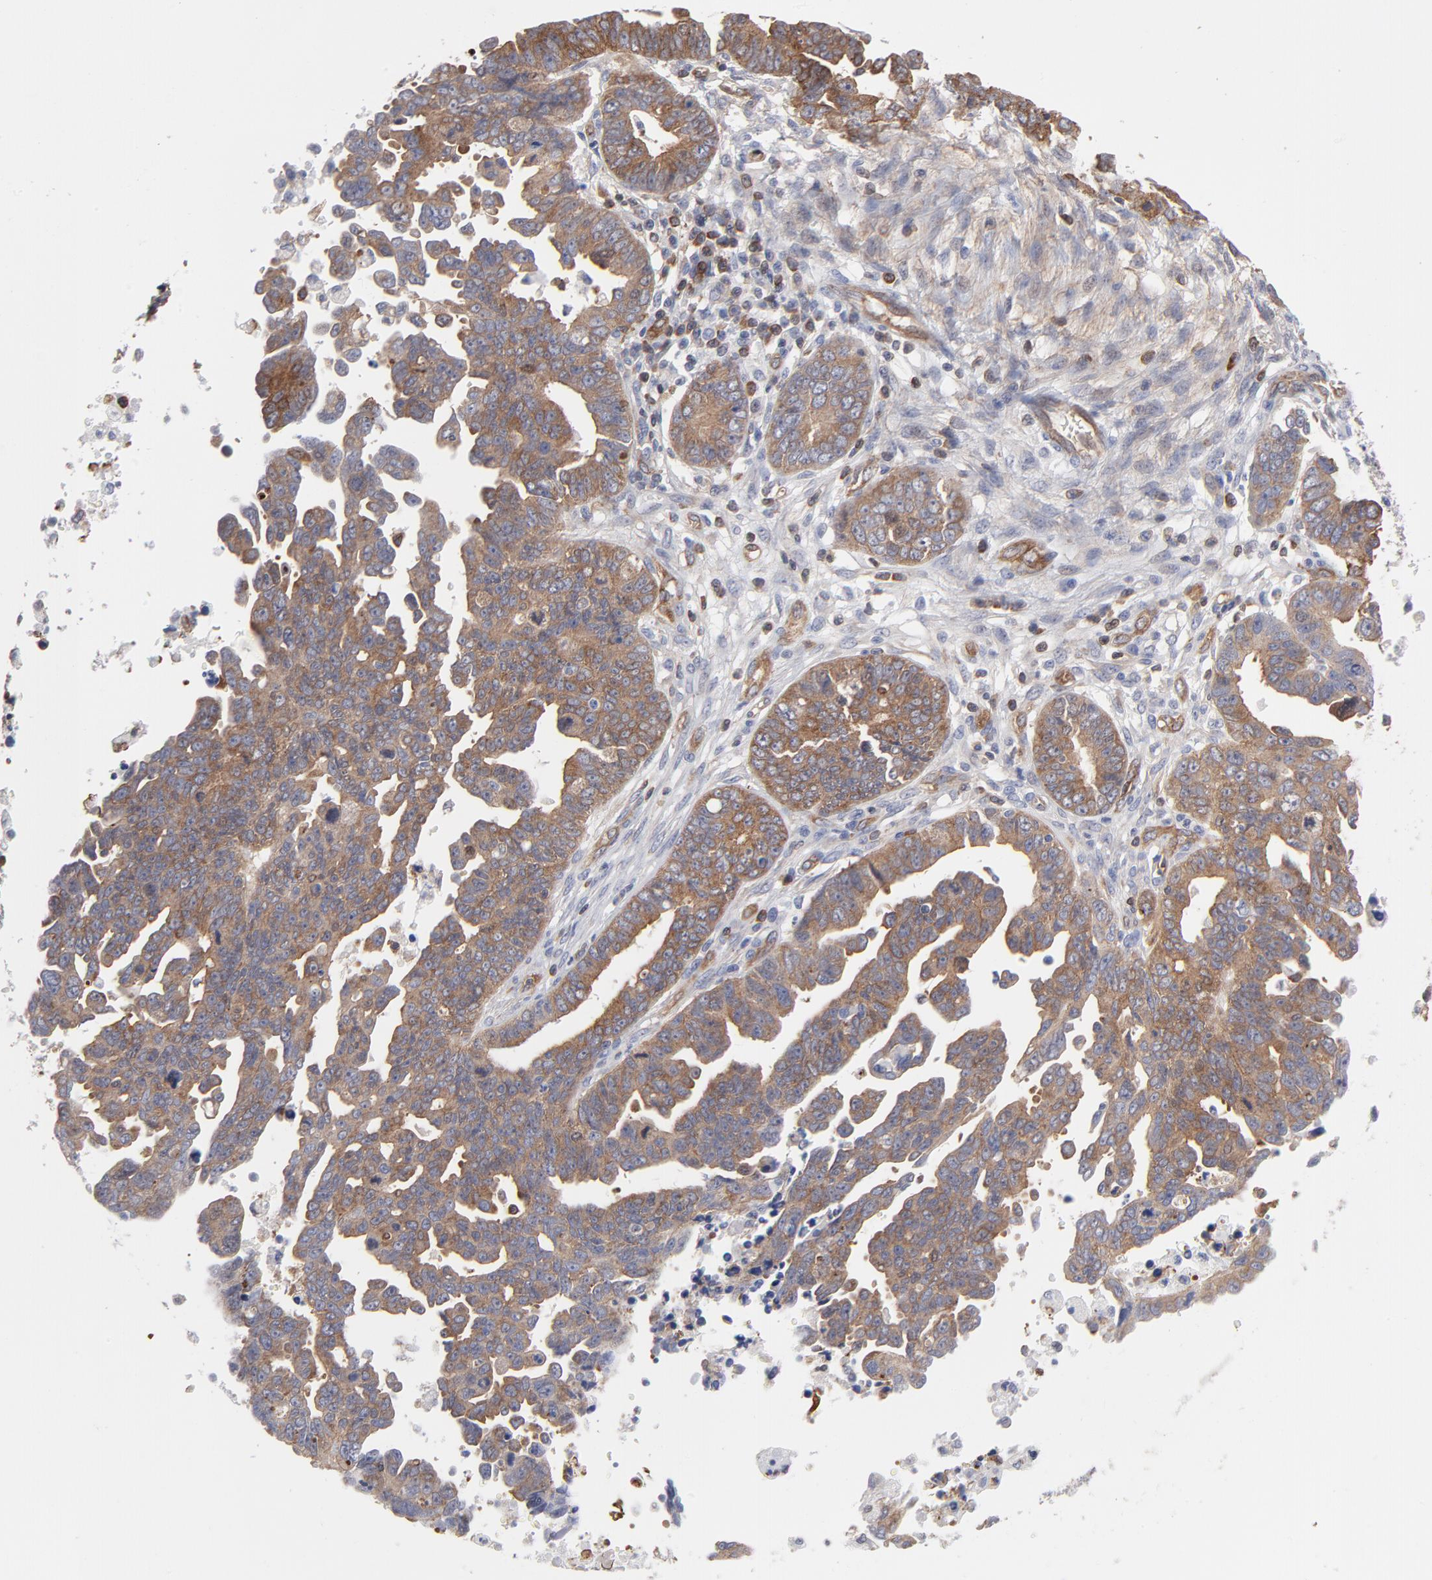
{"staining": {"intensity": "moderate", "quantity": ">75%", "location": "cytoplasmic/membranous"}, "tissue": "ovarian cancer", "cell_type": "Tumor cells", "image_type": "cancer", "snomed": [{"axis": "morphology", "description": "Carcinoma, endometroid"}, {"axis": "morphology", "description": "Cystadenocarcinoma, serous, NOS"}, {"axis": "topography", "description": "Ovary"}], "caption": "Brown immunohistochemical staining in ovarian cancer shows moderate cytoplasmic/membranous staining in about >75% of tumor cells. The staining was performed using DAB to visualize the protein expression in brown, while the nuclei were stained in blue with hematoxylin (Magnification: 20x).", "gene": "PXN", "patient": {"sex": "female", "age": 45}}